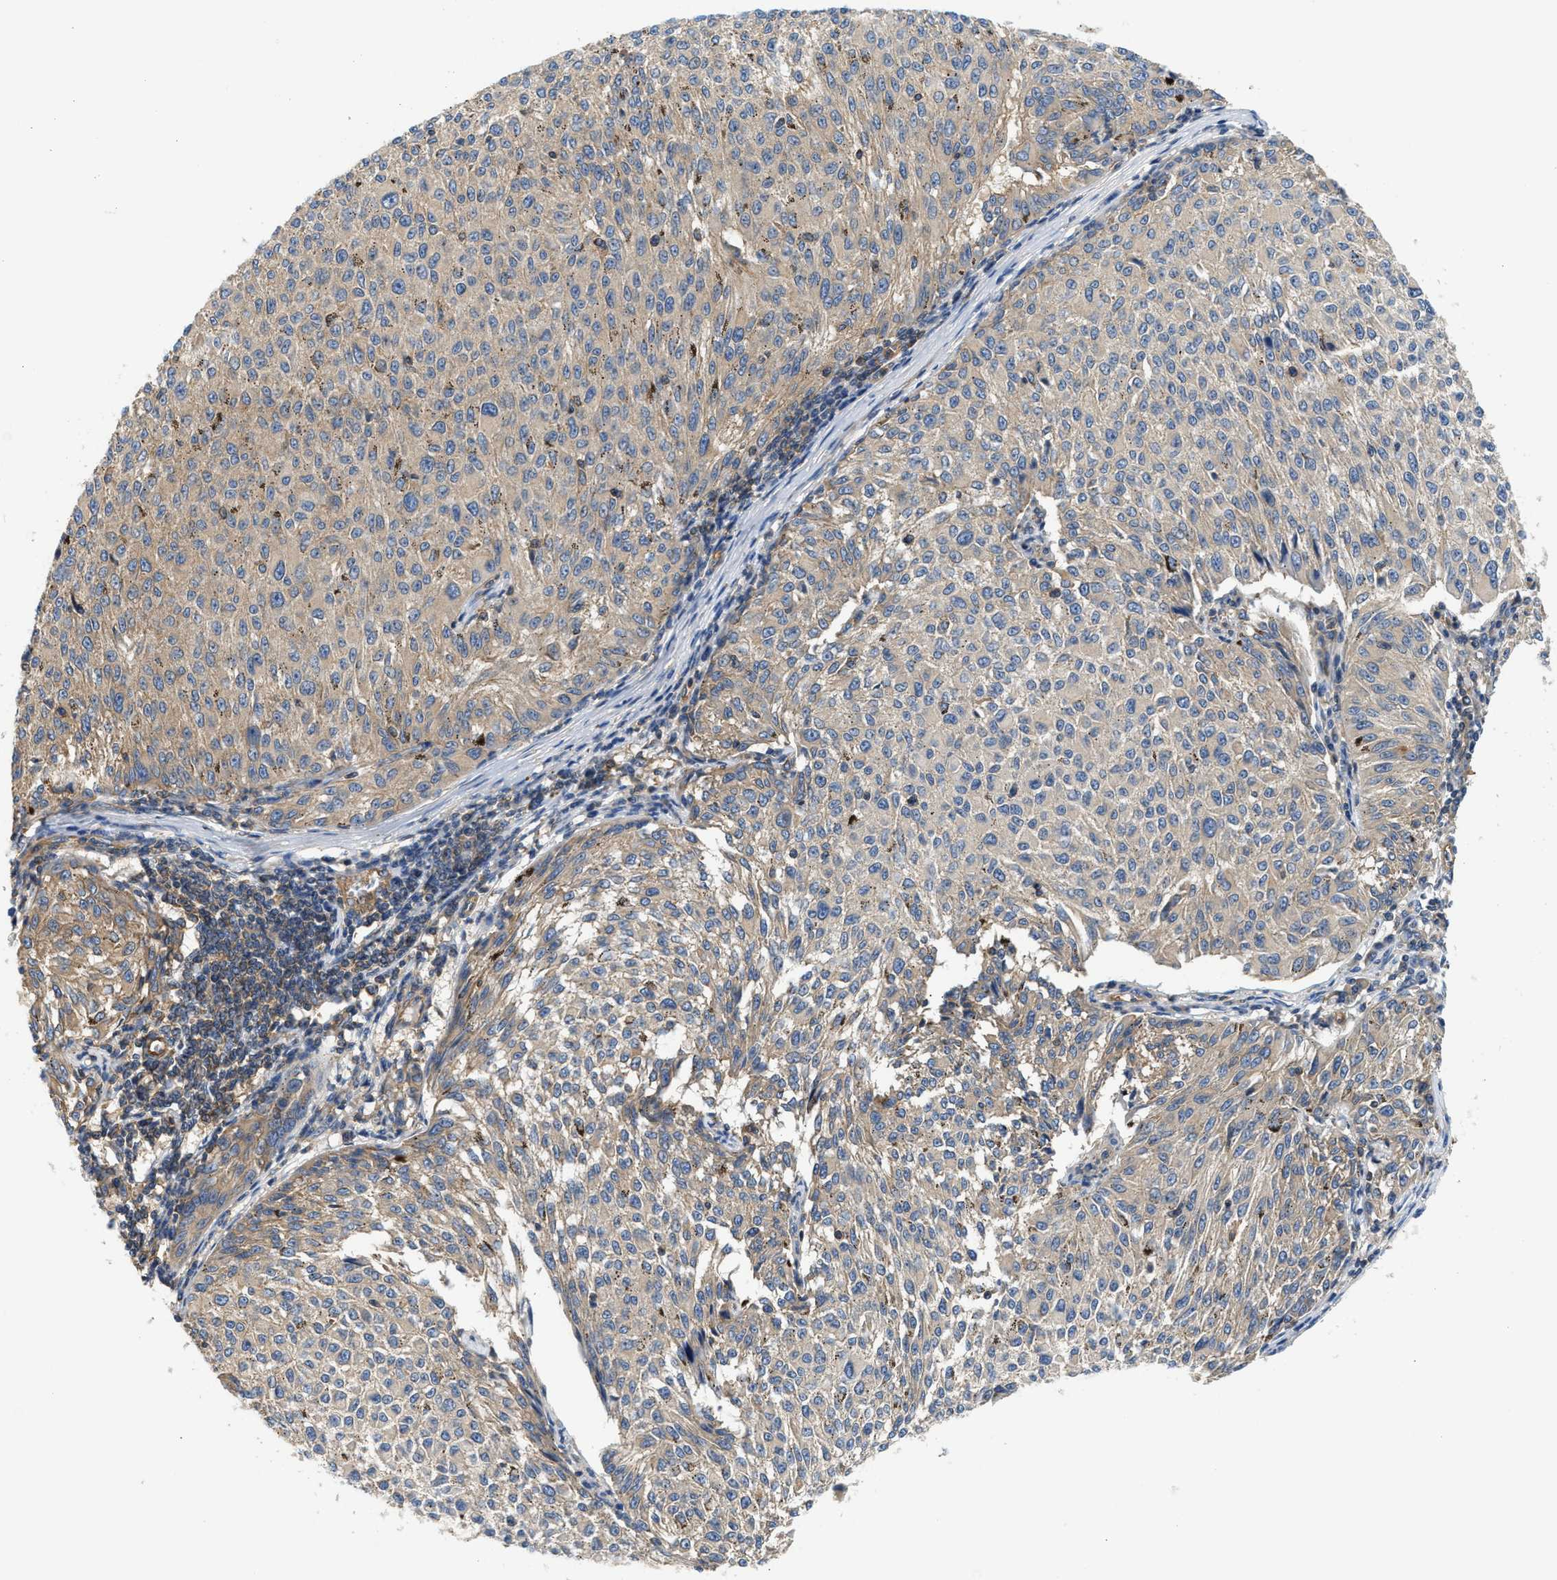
{"staining": {"intensity": "weak", "quantity": "25%-75%", "location": "cytoplasmic/membranous"}, "tissue": "melanoma", "cell_type": "Tumor cells", "image_type": "cancer", "snomed": [{"axis": "morphology", "description": "Malignant melanoma, NOS"}, {"axis": "topography", "description": "Skin"}], "caption": "Protein staining exhibits weak cytoplasmic/membranous positivity in about 25%-75% of tumor cells in melanoma.", "gene": "SAMD9L", "patient": {"sex": "female", "age": 72}}